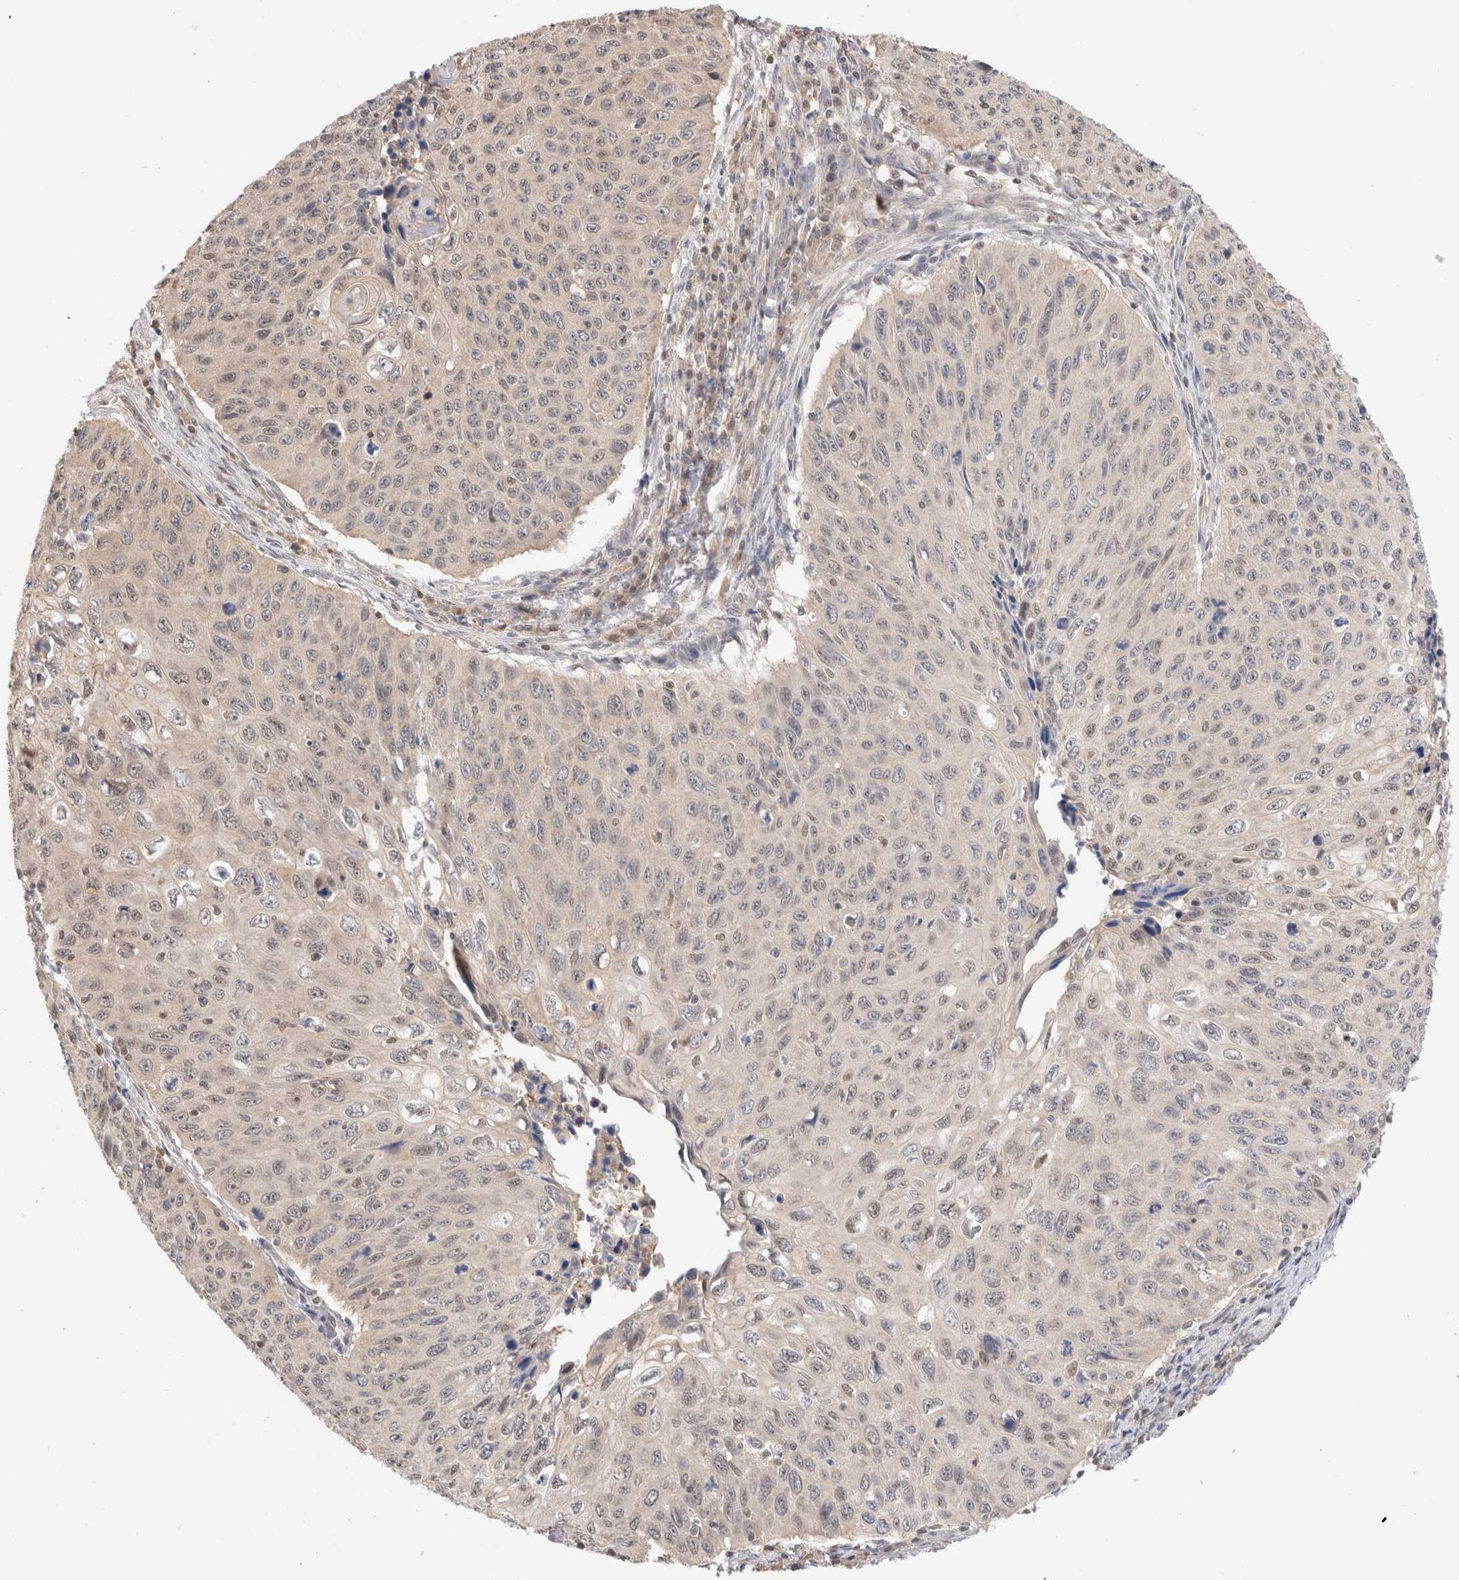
{"staining": {"intensity": "weak", "quantity": "<25%", "location": "nuclear"}, "tissue": "cervical cancer", "cell_type": "Tumor cells", "image_type": "cancer", "snomed": [{"axis": "morphology", "description": "Squamous cell carcinoma, NOS"}, {"axis": "topography", "description": "Cervix"}], "caption": "Immunohistochemistry histopathology image of neoplastic tissue: cervical cancer stained with DAB reveals no significant protein expression in tumor cells.", "gene": "C17orf97", "patient": {"sex": "female", "age": 53}}